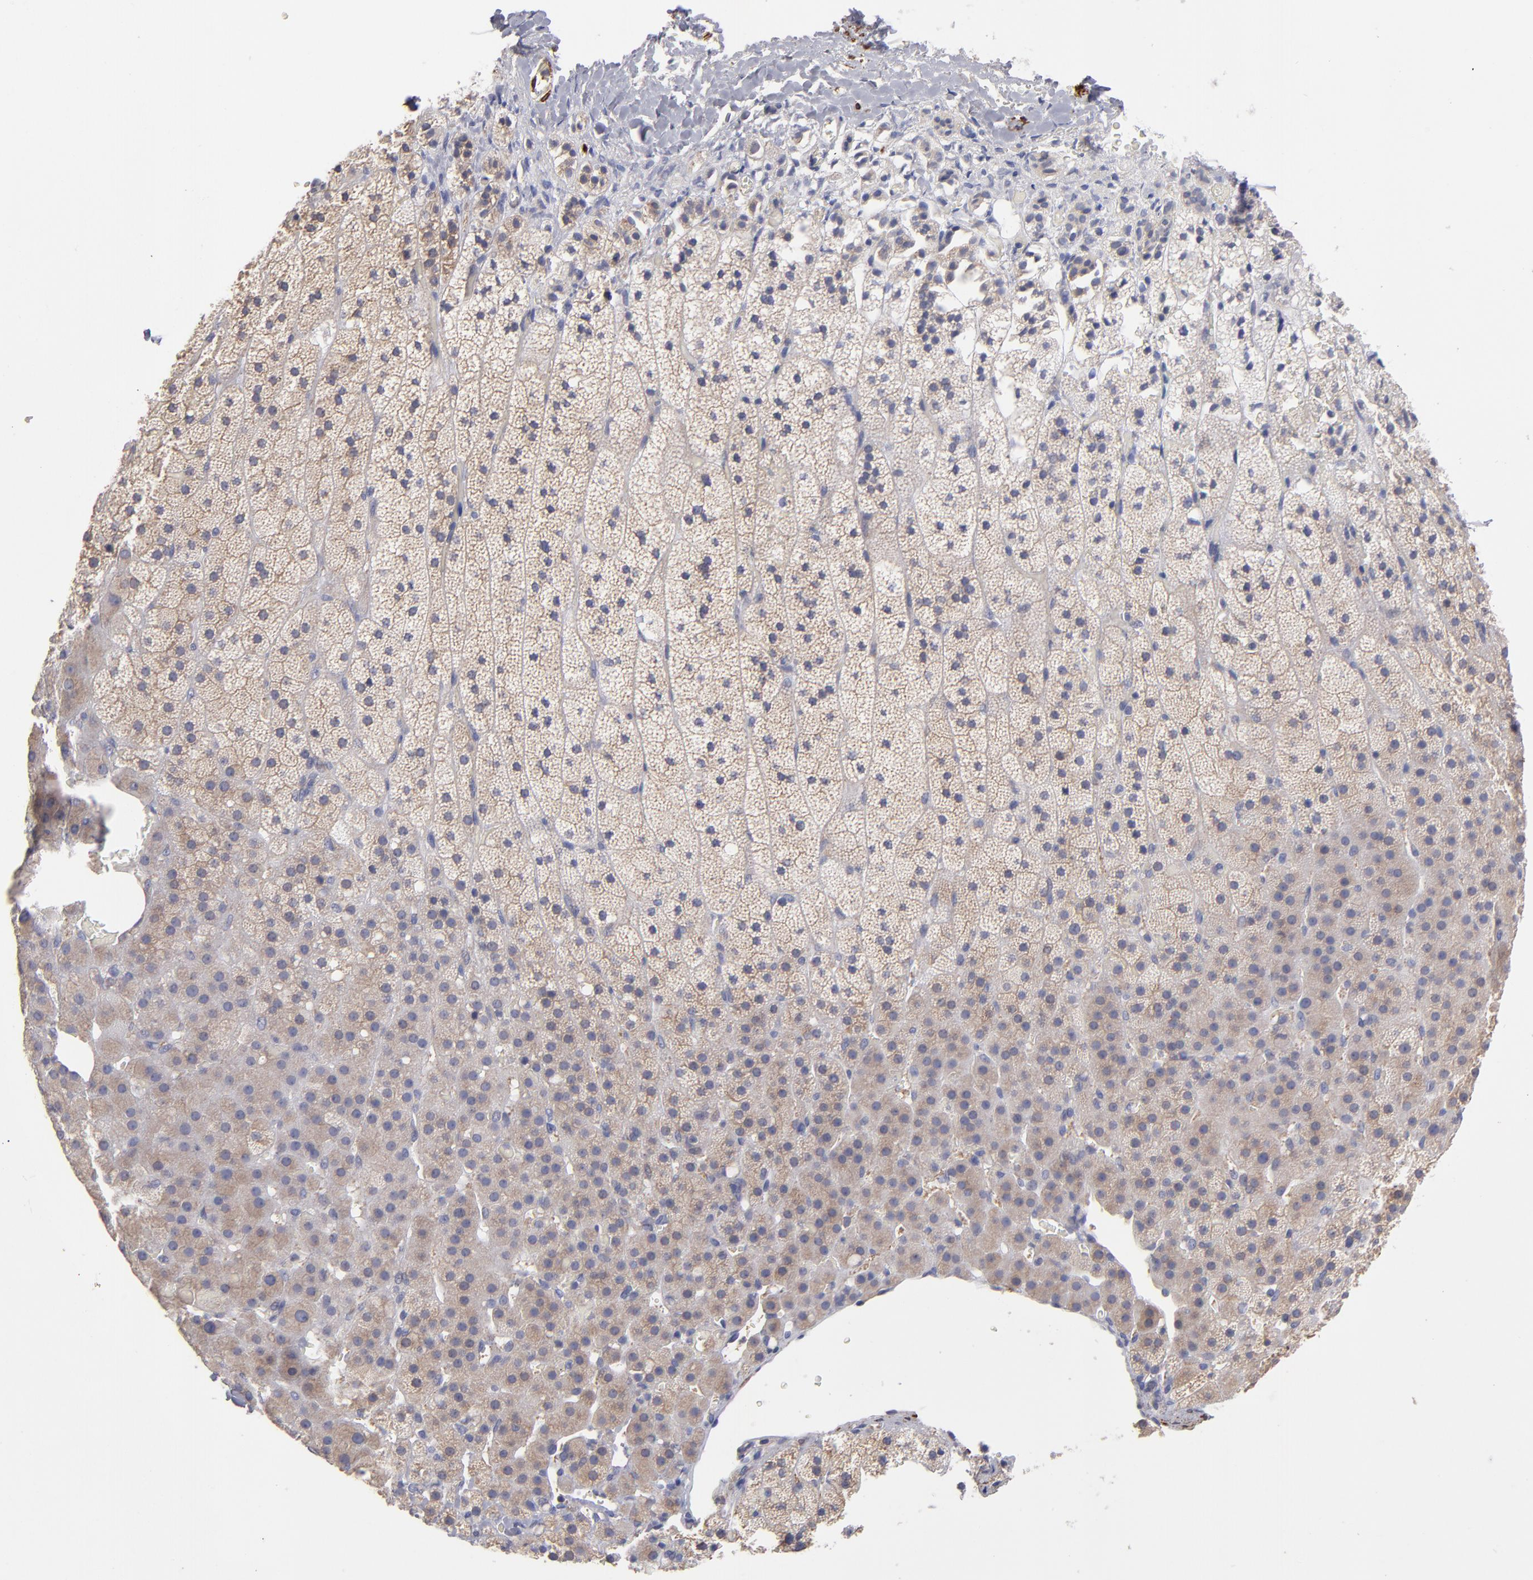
{"staining": {"intensity": "weak", "quantity": "25%-75%", "location": "cytoplasmic/membranous"}, "tissue": "adrenal gland", "cell_type": "Glandular cells", "image_type": "normal", "snomed": [{"axis": "morphology", "description": "Normal tissue, NOS"}, {"axis": "topography", "description": "Adrenal gland"}], "caption": "This is an image of immunohistochemistry staining of unremarkable adrenal gland, which shows weak positivity in the cytoplasmic/membranous of glandular cells.", "gene": "SLMAP", "patient": {"sex": "male", "age": 35}}